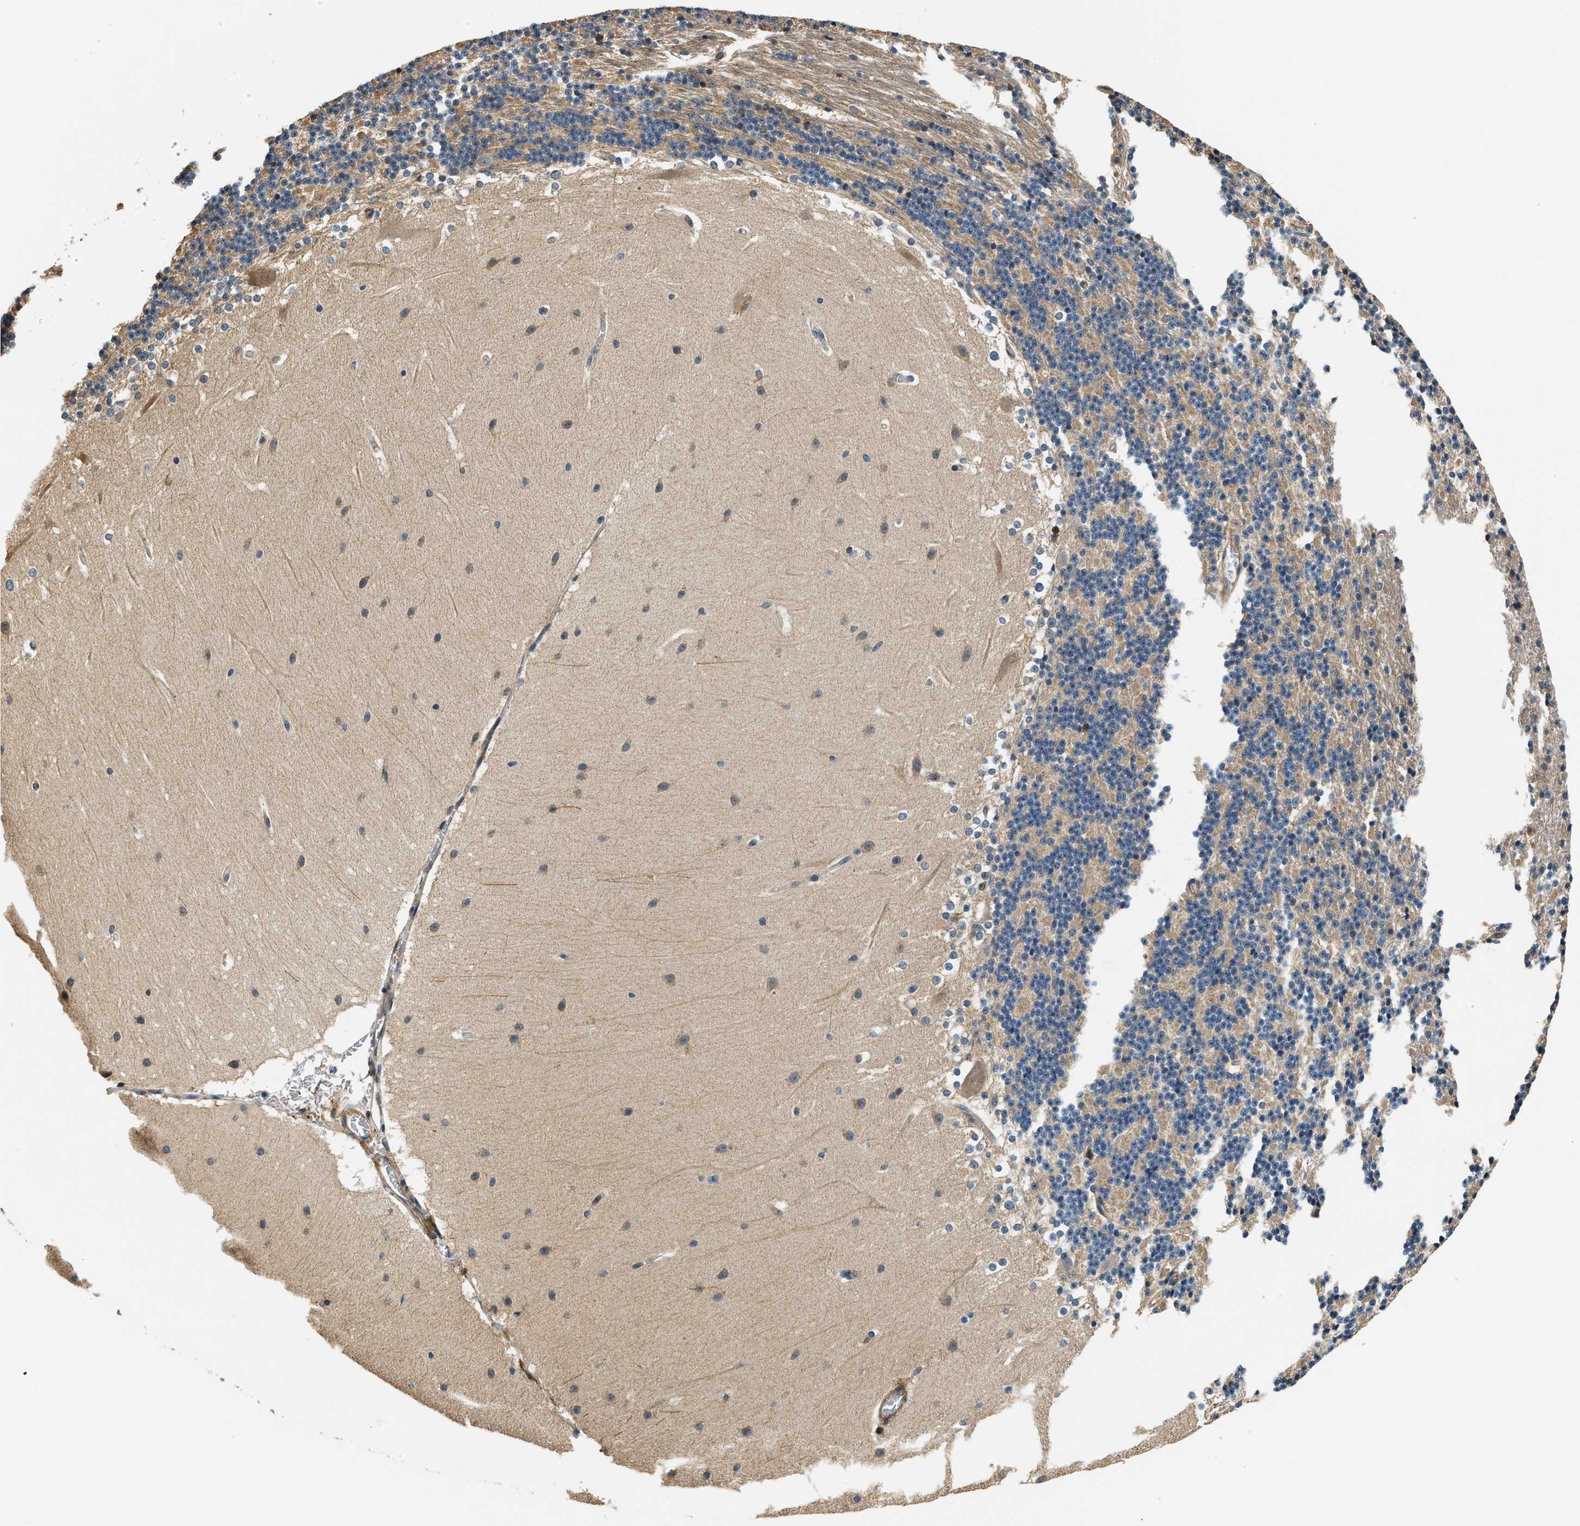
{"staining": {"intensity": "moderate", "quantity": "25%-75%", "location": "cytoplasmic/membranous"}, "tissue": "cerebellum", "cell_type": "Cells in granular layer", "image_type": "normal", "snomed": [{"axis": "morphology", "description": "Normal tissue, NOS"}, {"axis": "topography", "description": "Cerebellum"}], "caption": "IHC micrograph of normal cerebellum: human cerebellum stained using IHC demonstrates medium levels of moderate protein expression localized specifically in the cytoplasmic/membranous of cells in granular layer, appearing as a cytoplasmic/membranous brown color.", "gene": "ALOX12", "patient": {"sex": "female", "age": 19}}